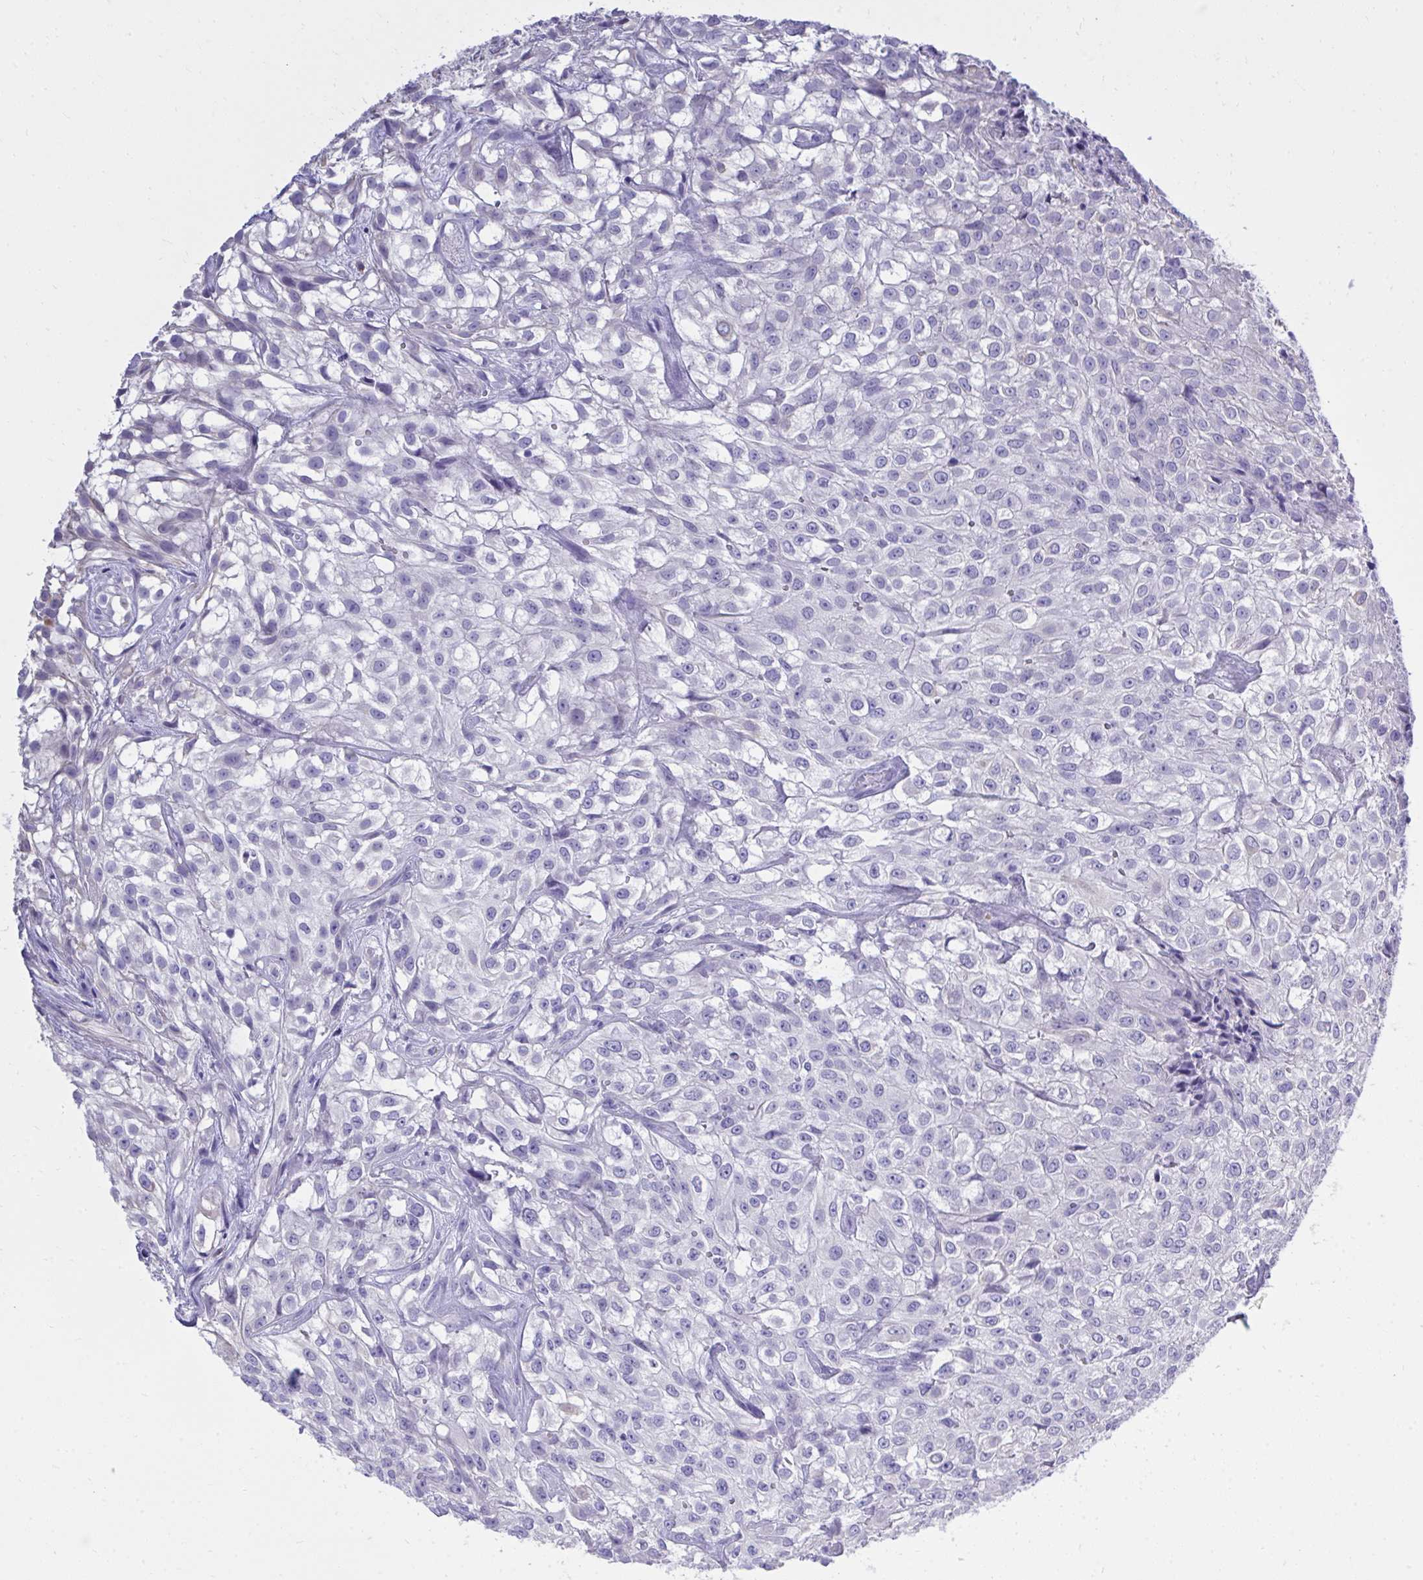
{"staining": {"intensity": "negative", "quantity": "none", "location": "none"}, "tissue": "urothelial cancer", "cell_type": "Tumor cells", "image_type": "cancer", "snomed": [{"axis": "morphology", "description": "Urothelial carcinoma, High grade"}, {"axis": "topography", "description": "Urinary bladder"}], "caption": "Tumor cells are negative for brown protein staining in high-grade urothelial carcinoma.", "gene": "PSD", "patient": {"sex": "male", "age": 56}}